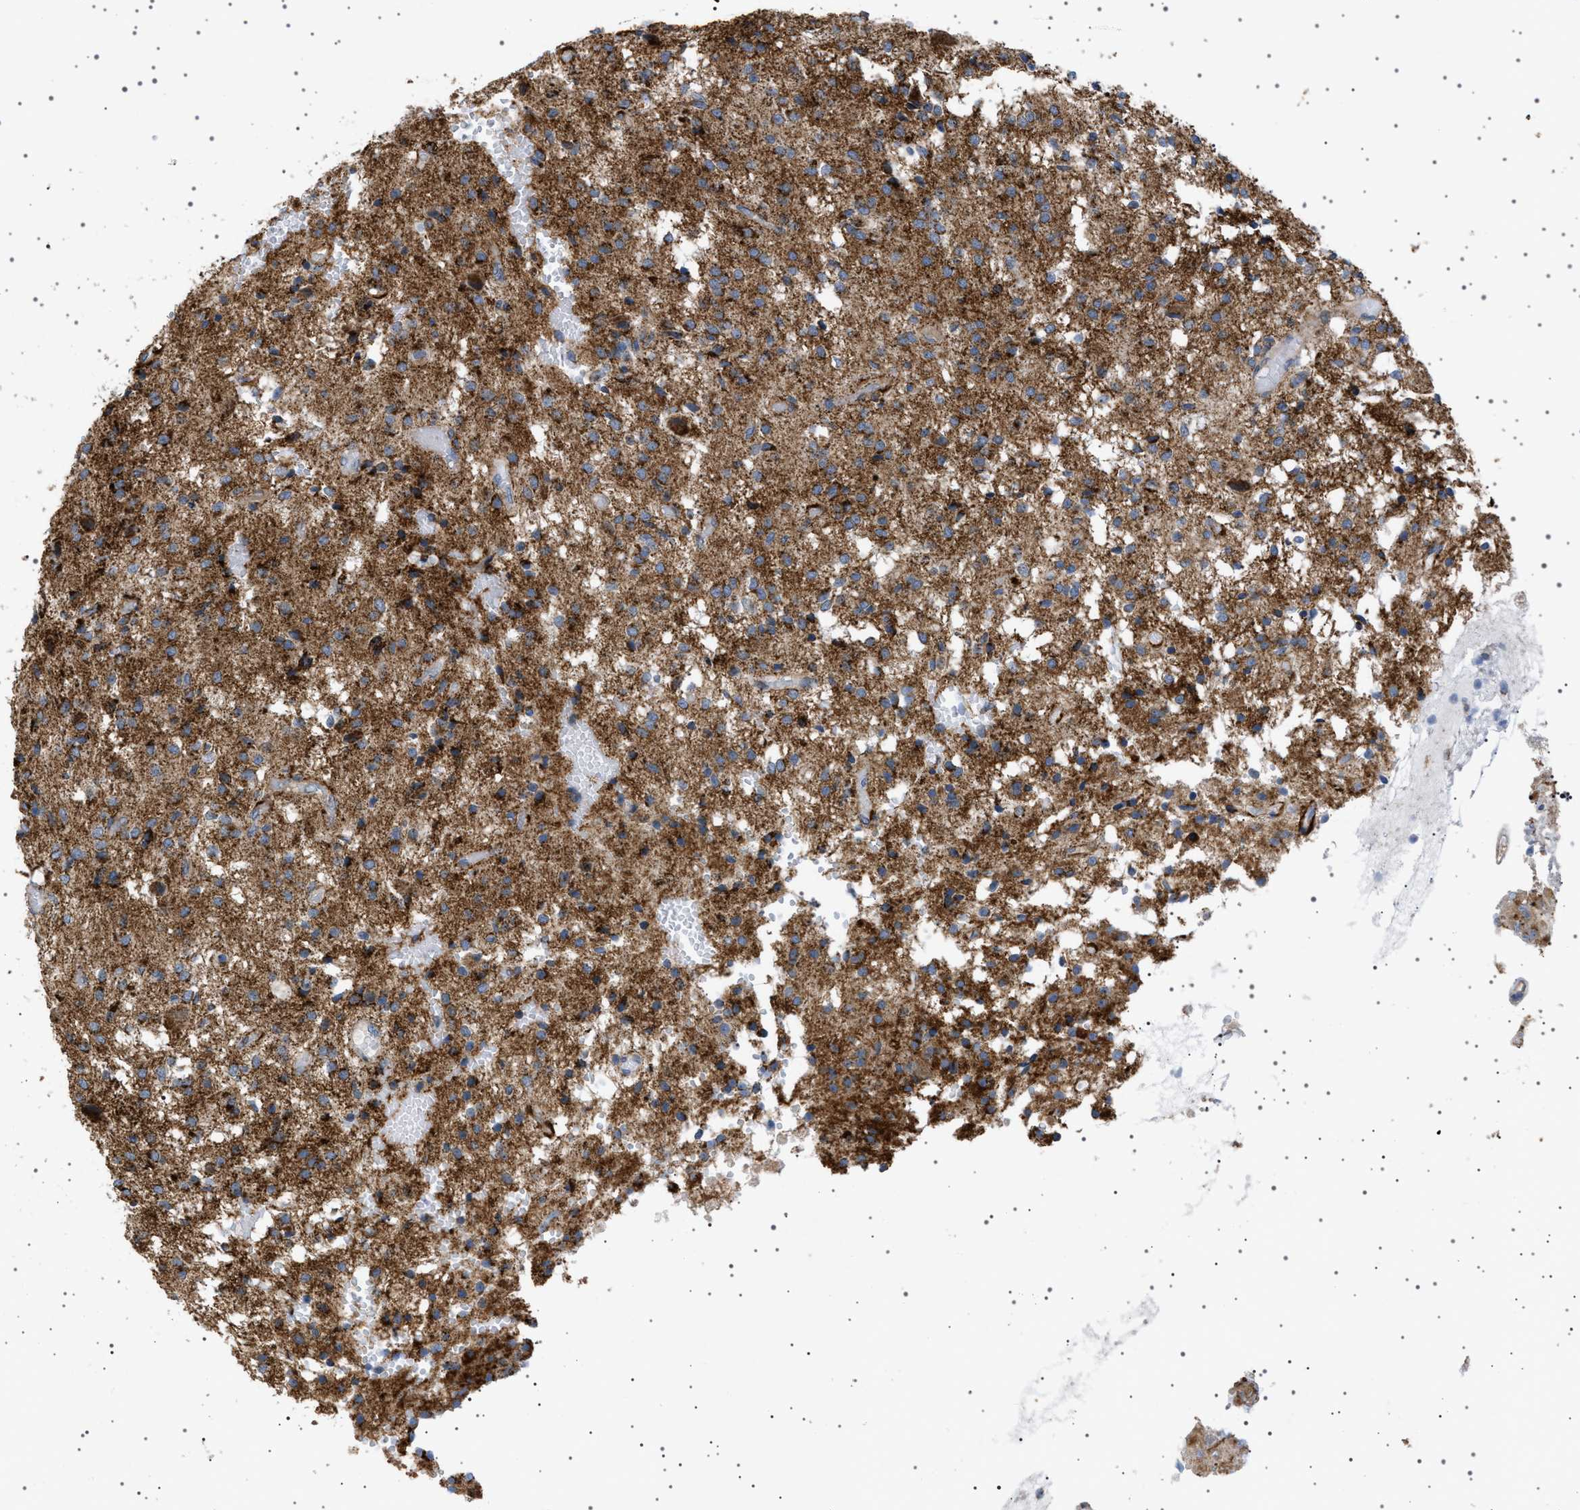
{"staining": {"intensity": "strong", "quantity": ">75%", "location": "cytoplasmic/membranous"}, "tissue": "glioma", "cell_type": "Tumor cells", "image_type": "cancer", "snomed": [{"axis": "morphology", "description": "Glioma, malignant, High grade"}, {"axis": "topography", "description": "Brain"}], "caption": "Glioma stained with DAB (3,3'-diaminobenzidine) immunohistochemistry exhibits high levels of strong cytoplasmic/membranous expression in about >75% of tumor cells.", "gene": "UBXN8", "patient": {"sex": "female", "age": 59}}